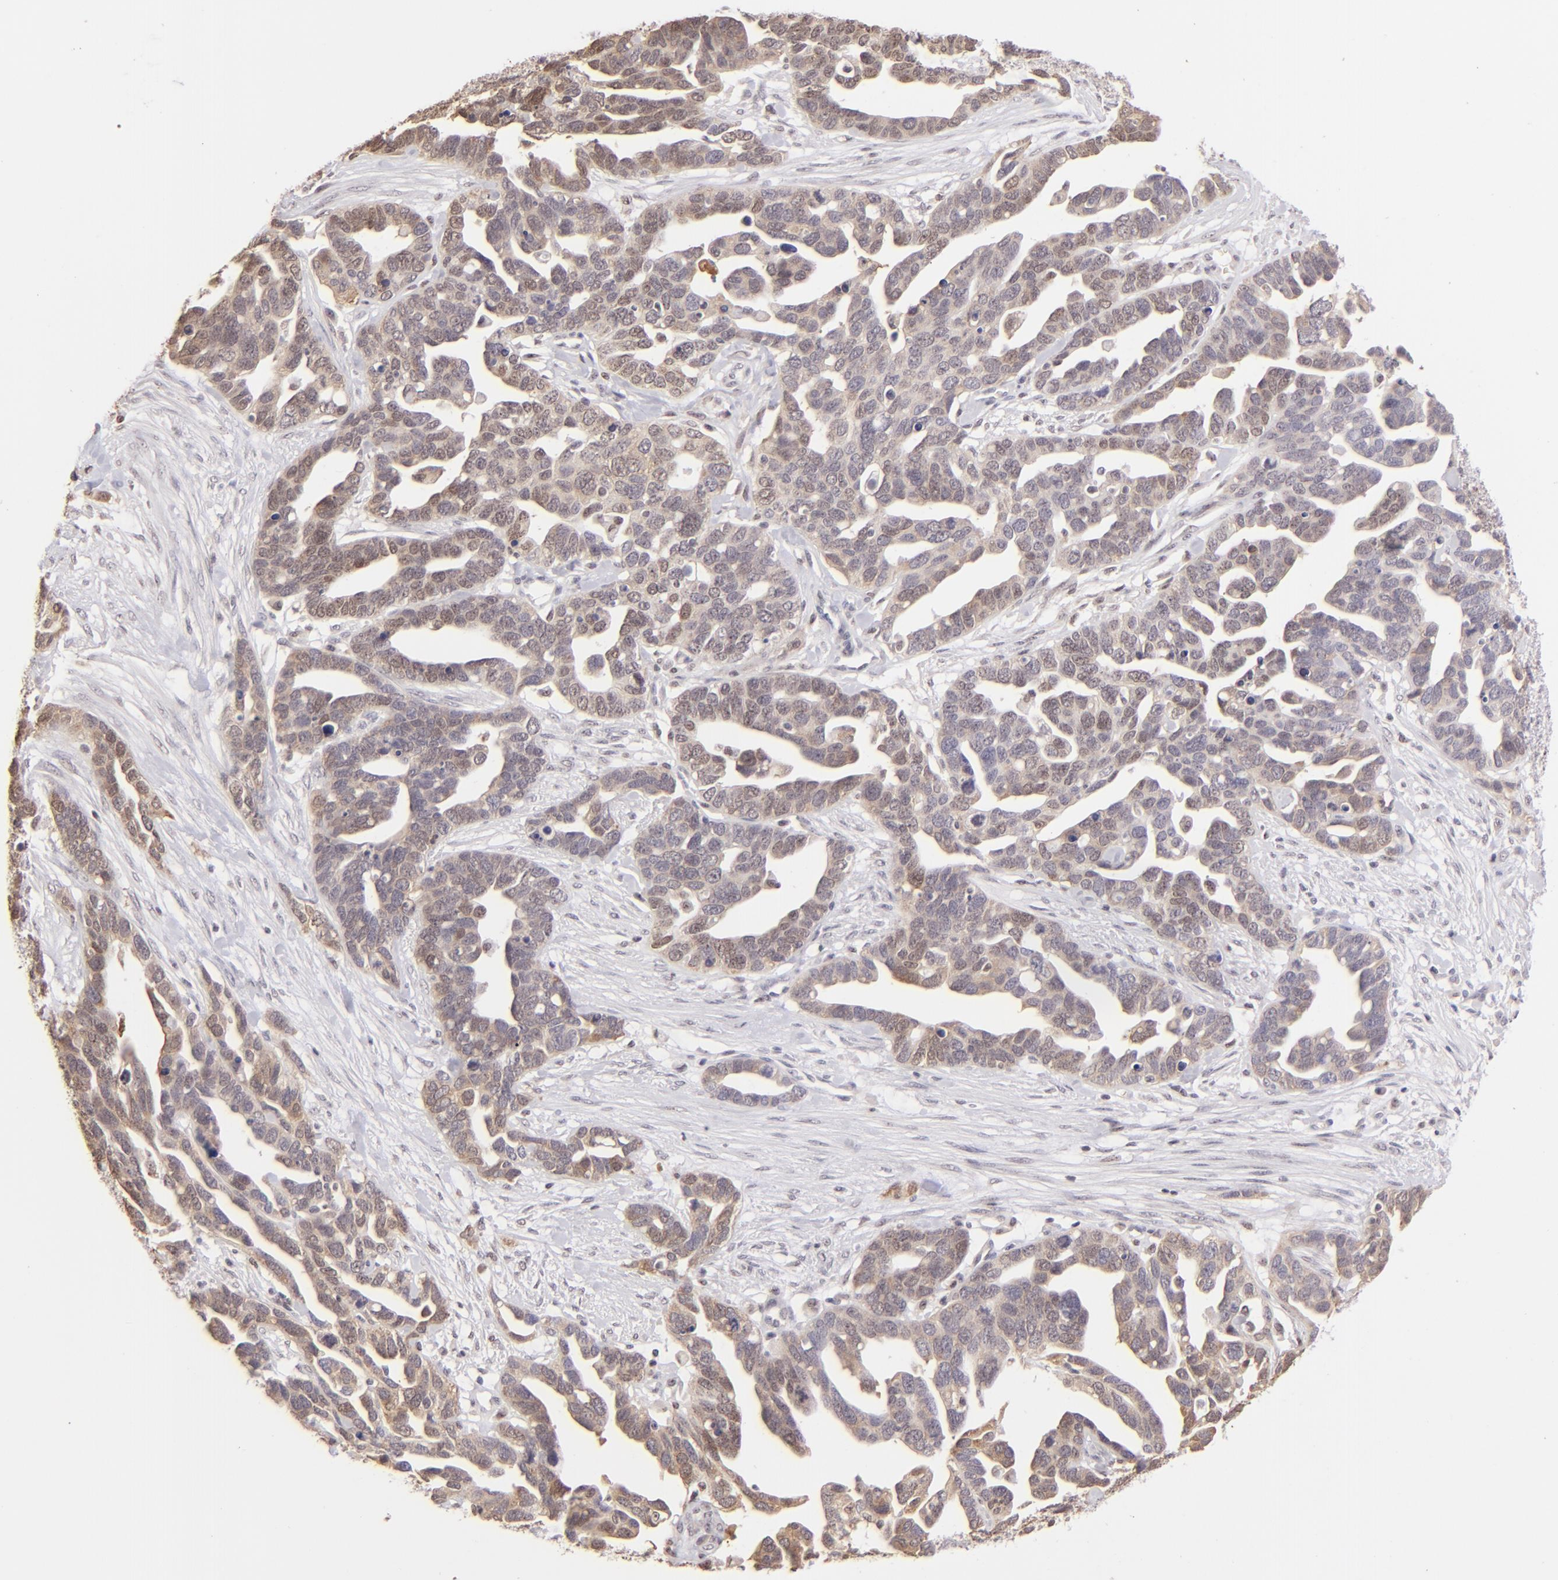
{"staining": {"intensity": "moderate", "quantity": ">75%", "location": "cytoplasmic/membranous"}, "tissue": "ovarian cancer", "cell_type": "Tumor cells", "image_type": "cancer", "snomed": [{"axis": "morphology", "description": "Cystadenocarcinoma, serous, NOS"}, {"axis": "topography", "description": "Ovary"}], "caption": "The immunohistochemical stain shows moderate cytoplasmic/membranous staining in tumor cells of serous cystadenocarcinoma (ovarian) tissue. (IHC, brightfield microscopy, high magnification).", "gene": "MAGEA1", "patient": {"sex": "female", "age": 54}}